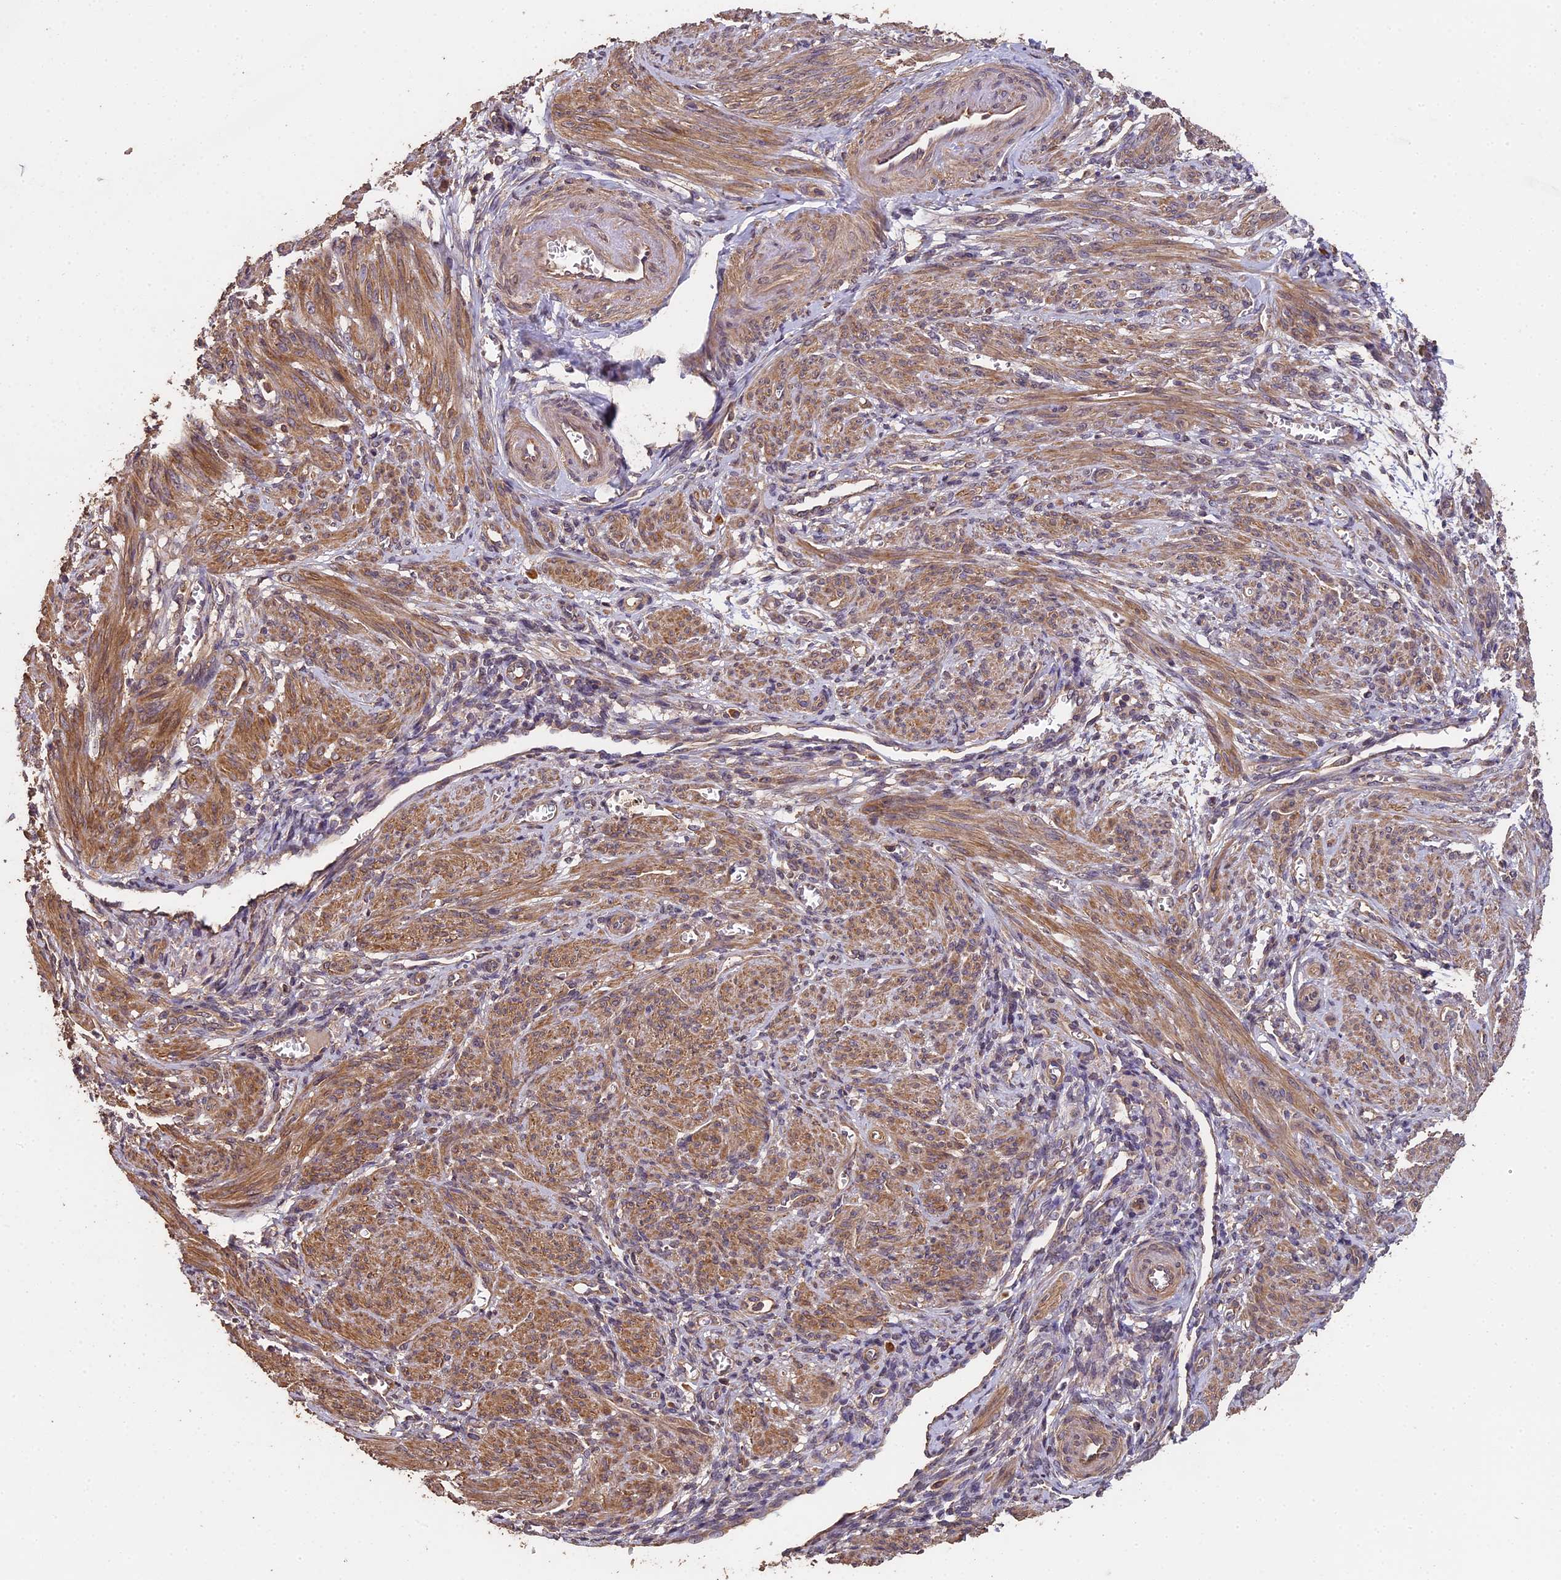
{"staining": {"intensity": "moderate", "quantity": ">75%", "location": "cytoplasmic/membranous"}, "tissue": "smooth muscle", "cell_type": "Smooth muscle cells", "image_type": "normal", "snomed": [{"axis": "morphology", "description": "Normal tissue, NOS"}, {"axis": "topography", "description": "Smooth muscle"}], "caption": "Immunohistochemistry (IHC) (DAB (3,3'-diaminobenzidine)) staining of unremarkable human smooth muscle shows moderate cytoplasmic/membranous protein staining in approximately >75% of smooth muscle cells. (IHC, brightfield microscopy, high magnification).", "gene": "CHD9", "patient": {"sex": "female", "age": 39}}